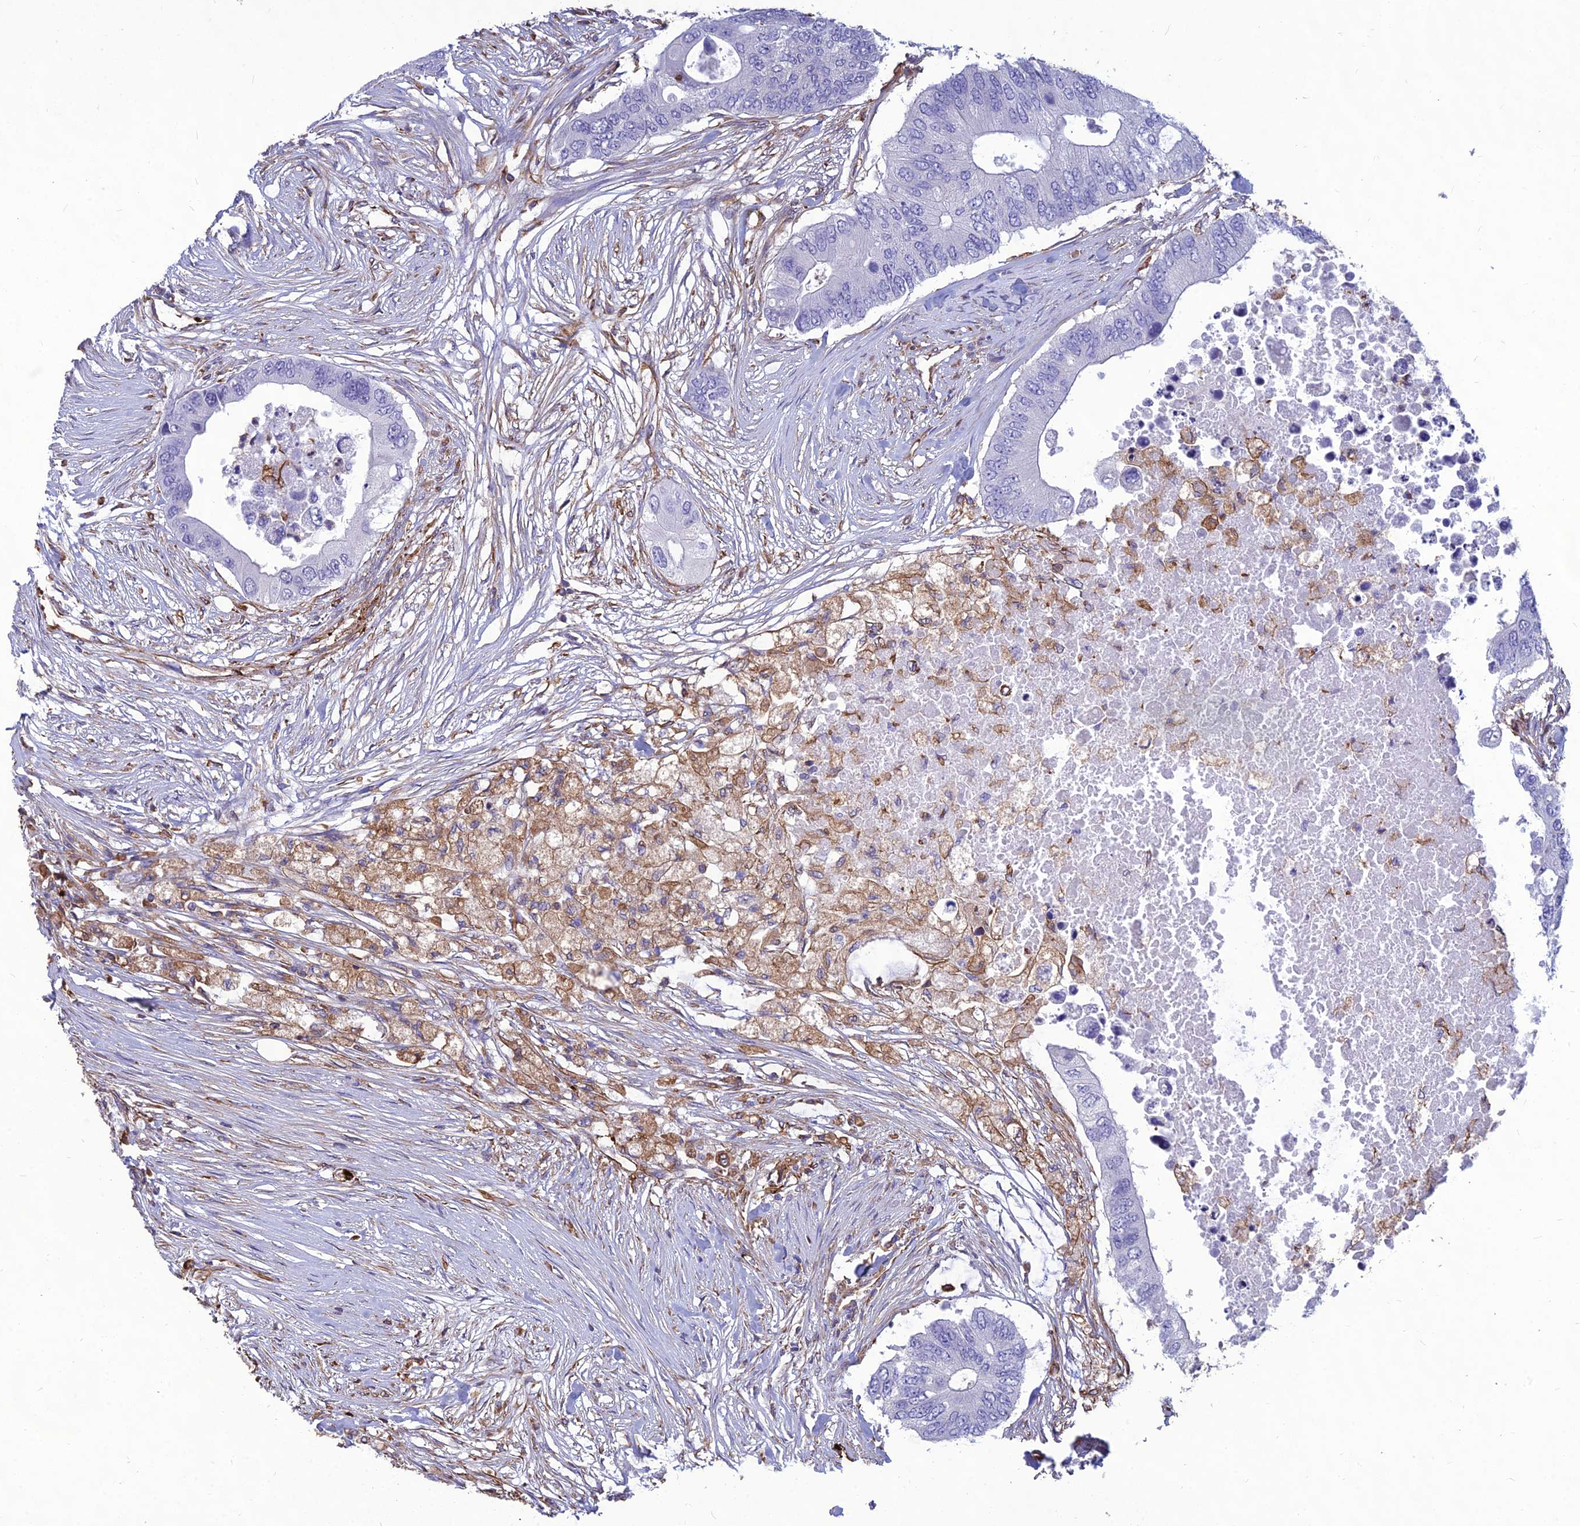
{"staining": {"intensity": "negative", "quantity": "none", "location": "none"}, "tissue": "colorectal cancer", "cell_type": "Tumor cells", "image_type": "cancer", "snomed": [{"axis": "morphology", "description": "Adenocarcinoma, NOS"}, {"axis": "topography", "description": "Colon"}], "caption": "The immunohistochemistry (IHC) histopathology image has no significant staining in tumor cells of adenocarcinoma (colorectal) tissue.", "gene": "PSMD11", "patient": {"sex": "male", "age": 71}}